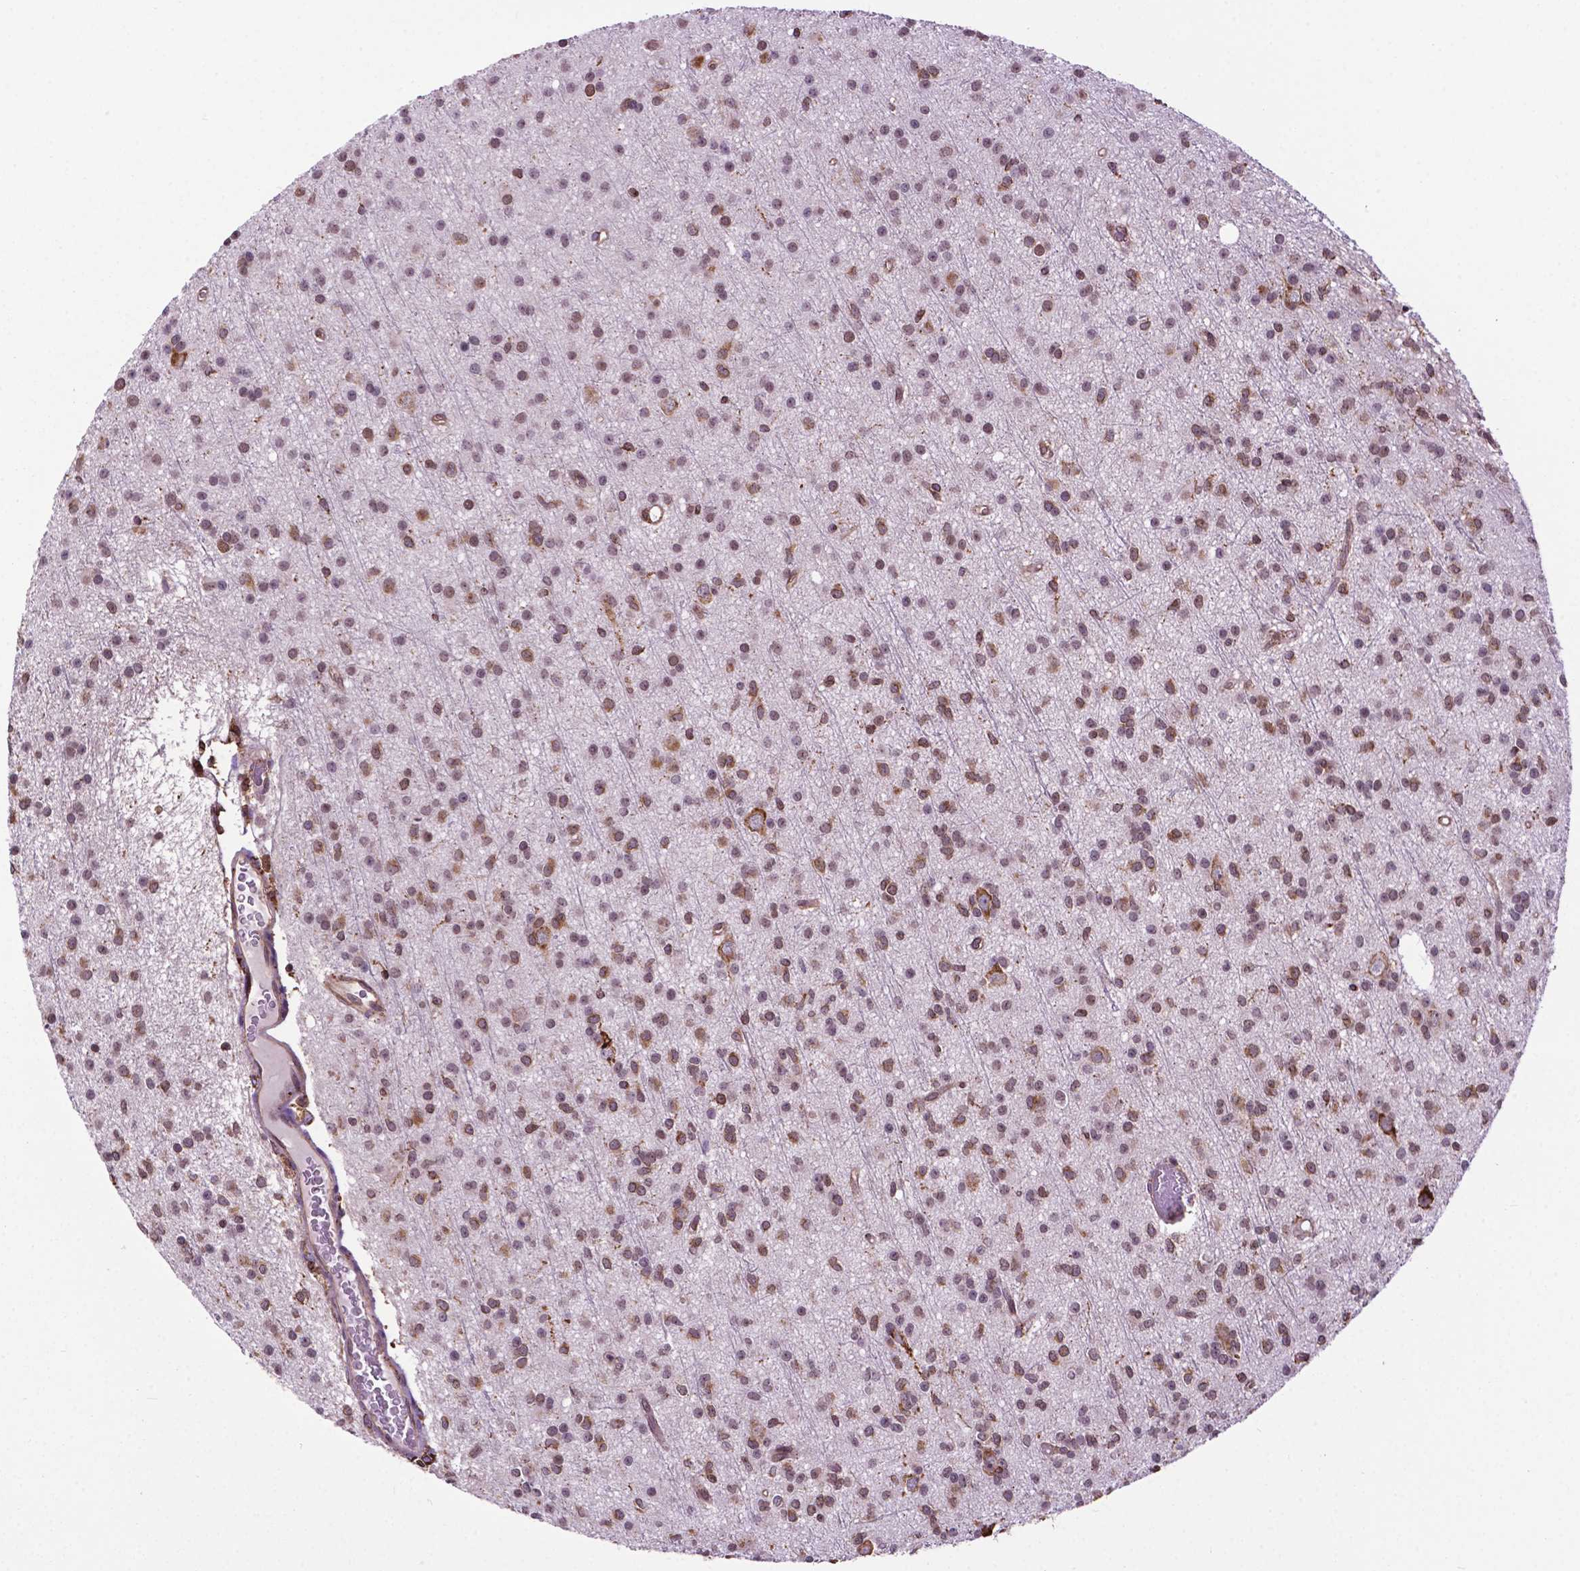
{"staining": {"intensity": "weak", "quantity": ">75%", "location": "cytoplasmic/membranous"}, "tissue": "glioma", "cell_type": "Tumor cells", "image_type": "cancer", "snomed": [{"axis": "morphology", "description": "Glioma, malignant, Low grade"}, {"axis": "topography", "description": "Brain"}], "caption": "Immunohistochemical staining of glioma reveals weak cytoplasmic/membranous protein positivity in about >75% of tumor cells.", "gene": "GANAB", "patient": {"sex": "male", "age": 27}}